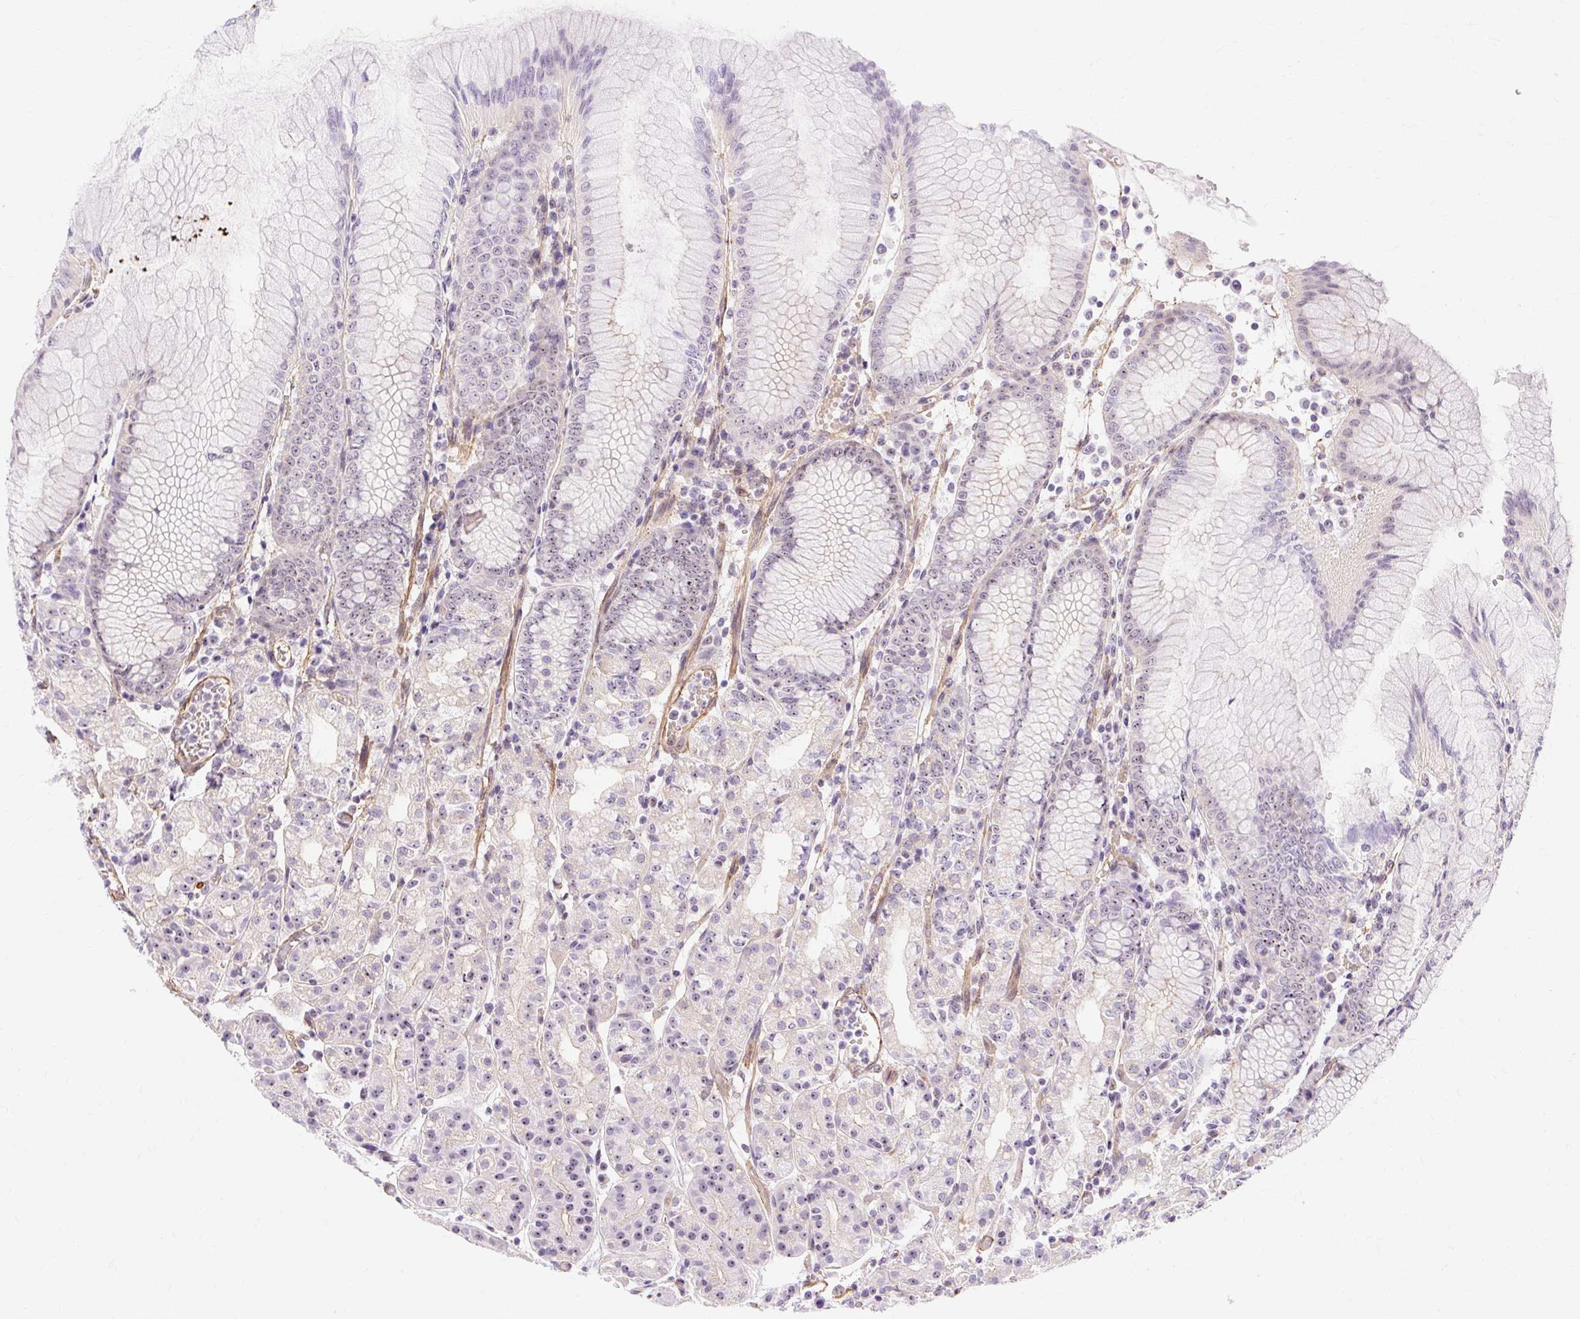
{"staining": {"intensity": "weak", "quantity": "<25%", "location": "nuclear"}, "tissue": "stomach", "cell_type": "Glandular cells", "image_type": "normal", "snomed": [{"axis": "morphology", "description": "Normal tissue, NOS"}, {"axis": "topography", "description": "Stomach"}], "caption": "The immunohistochemistry (IHC) image has no significant staining in glandular cells of stomach.", "gene": "OBP2A", "patient": {"sex": "female", "age": 57}}